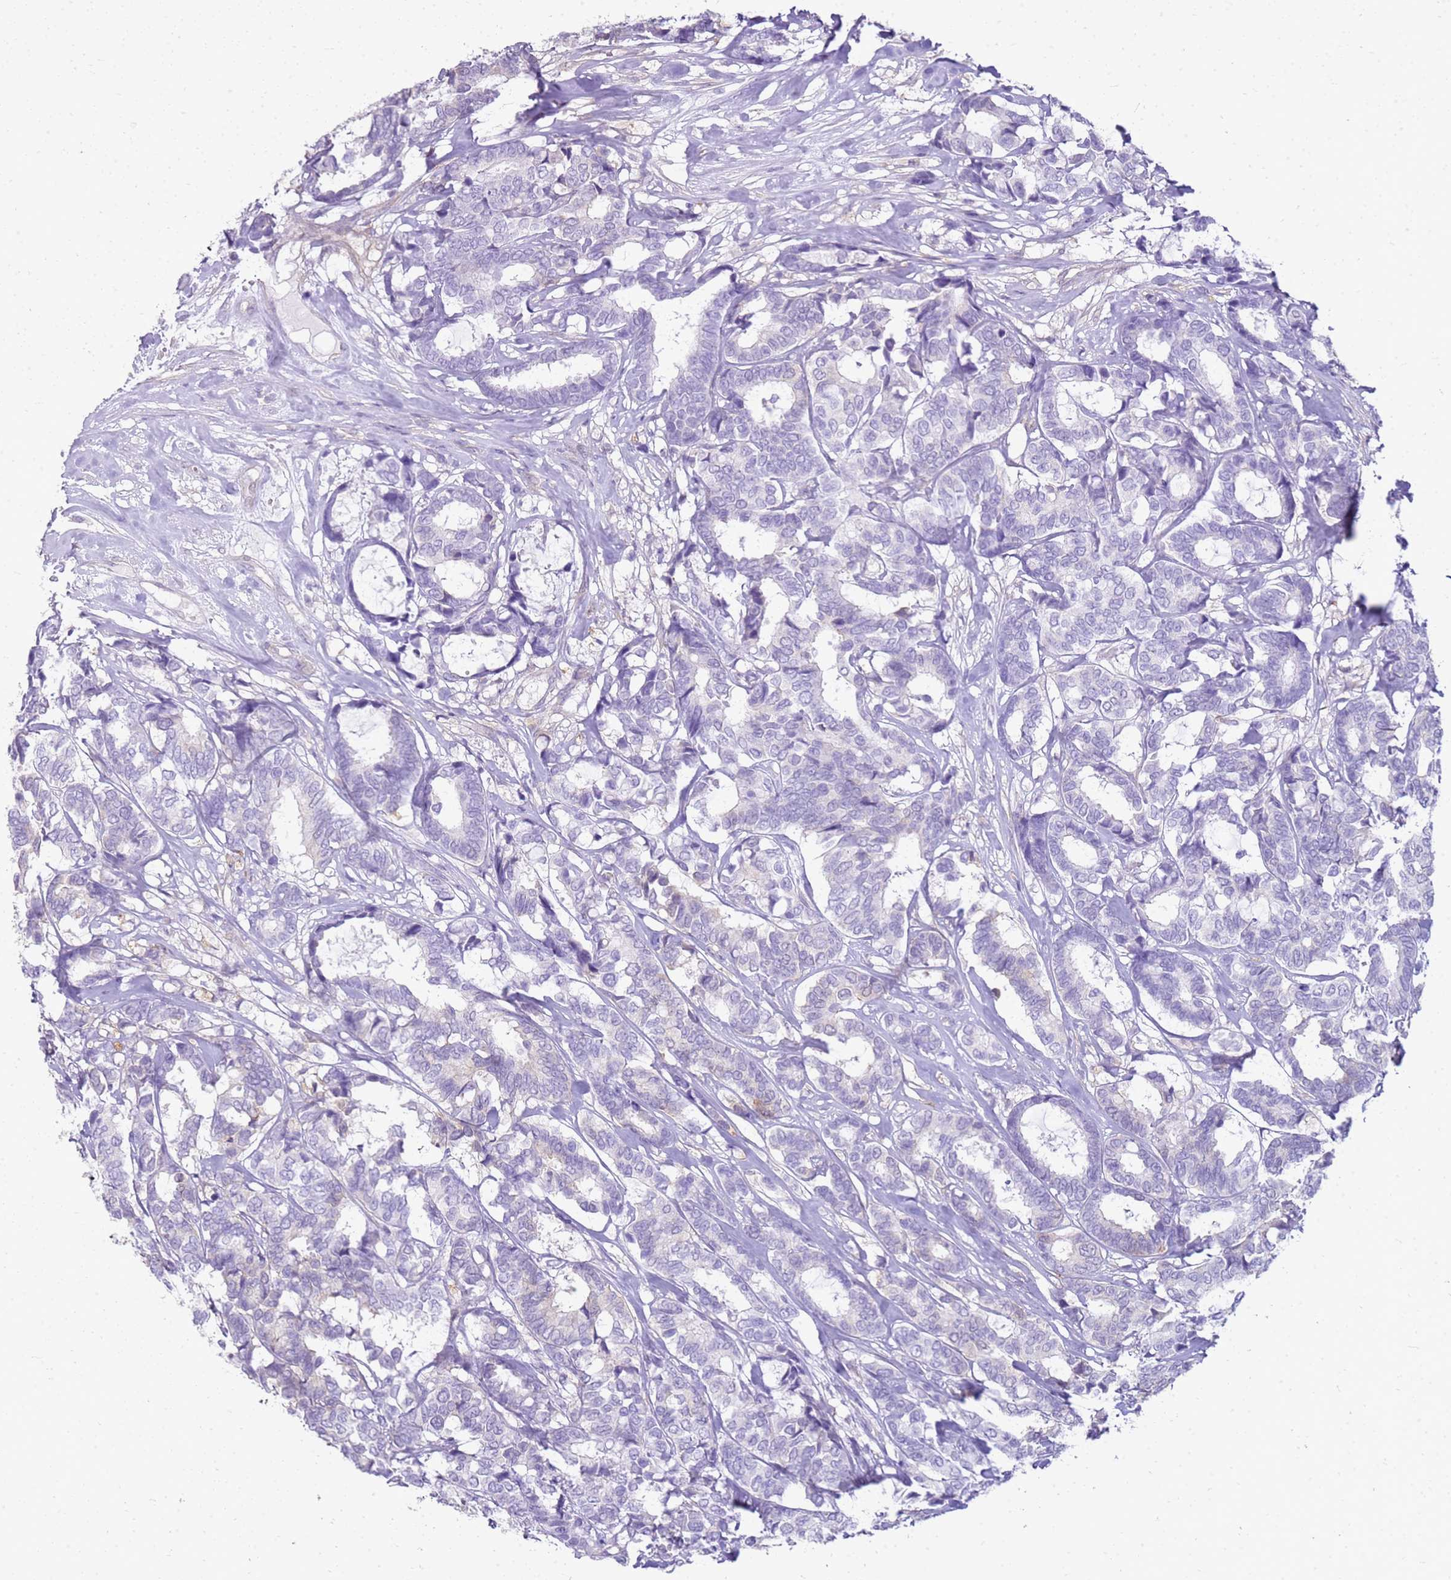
{"staining": {"intensity": "negative", "quantity": "none", "location": "none"}, "tissue": "breast cancer", "cell_type": "Tumor cells", "image_type": "cancer", "snomed": [{"axis": "morphology", "description": "Duct carcinoma"}, {"axis": "topography", "description": "Breast"}], "caption": "There is no significant expression in tumor cells of invasive ductal carcinoma (breast). The staining was performed using DAB to visualize the protein expression in brown, while the nuclei were stained in blue with hematoxylin (Magnification: 20x).", "gene": "HSPB1", "patient": {"sex": "female", "age": 87}}